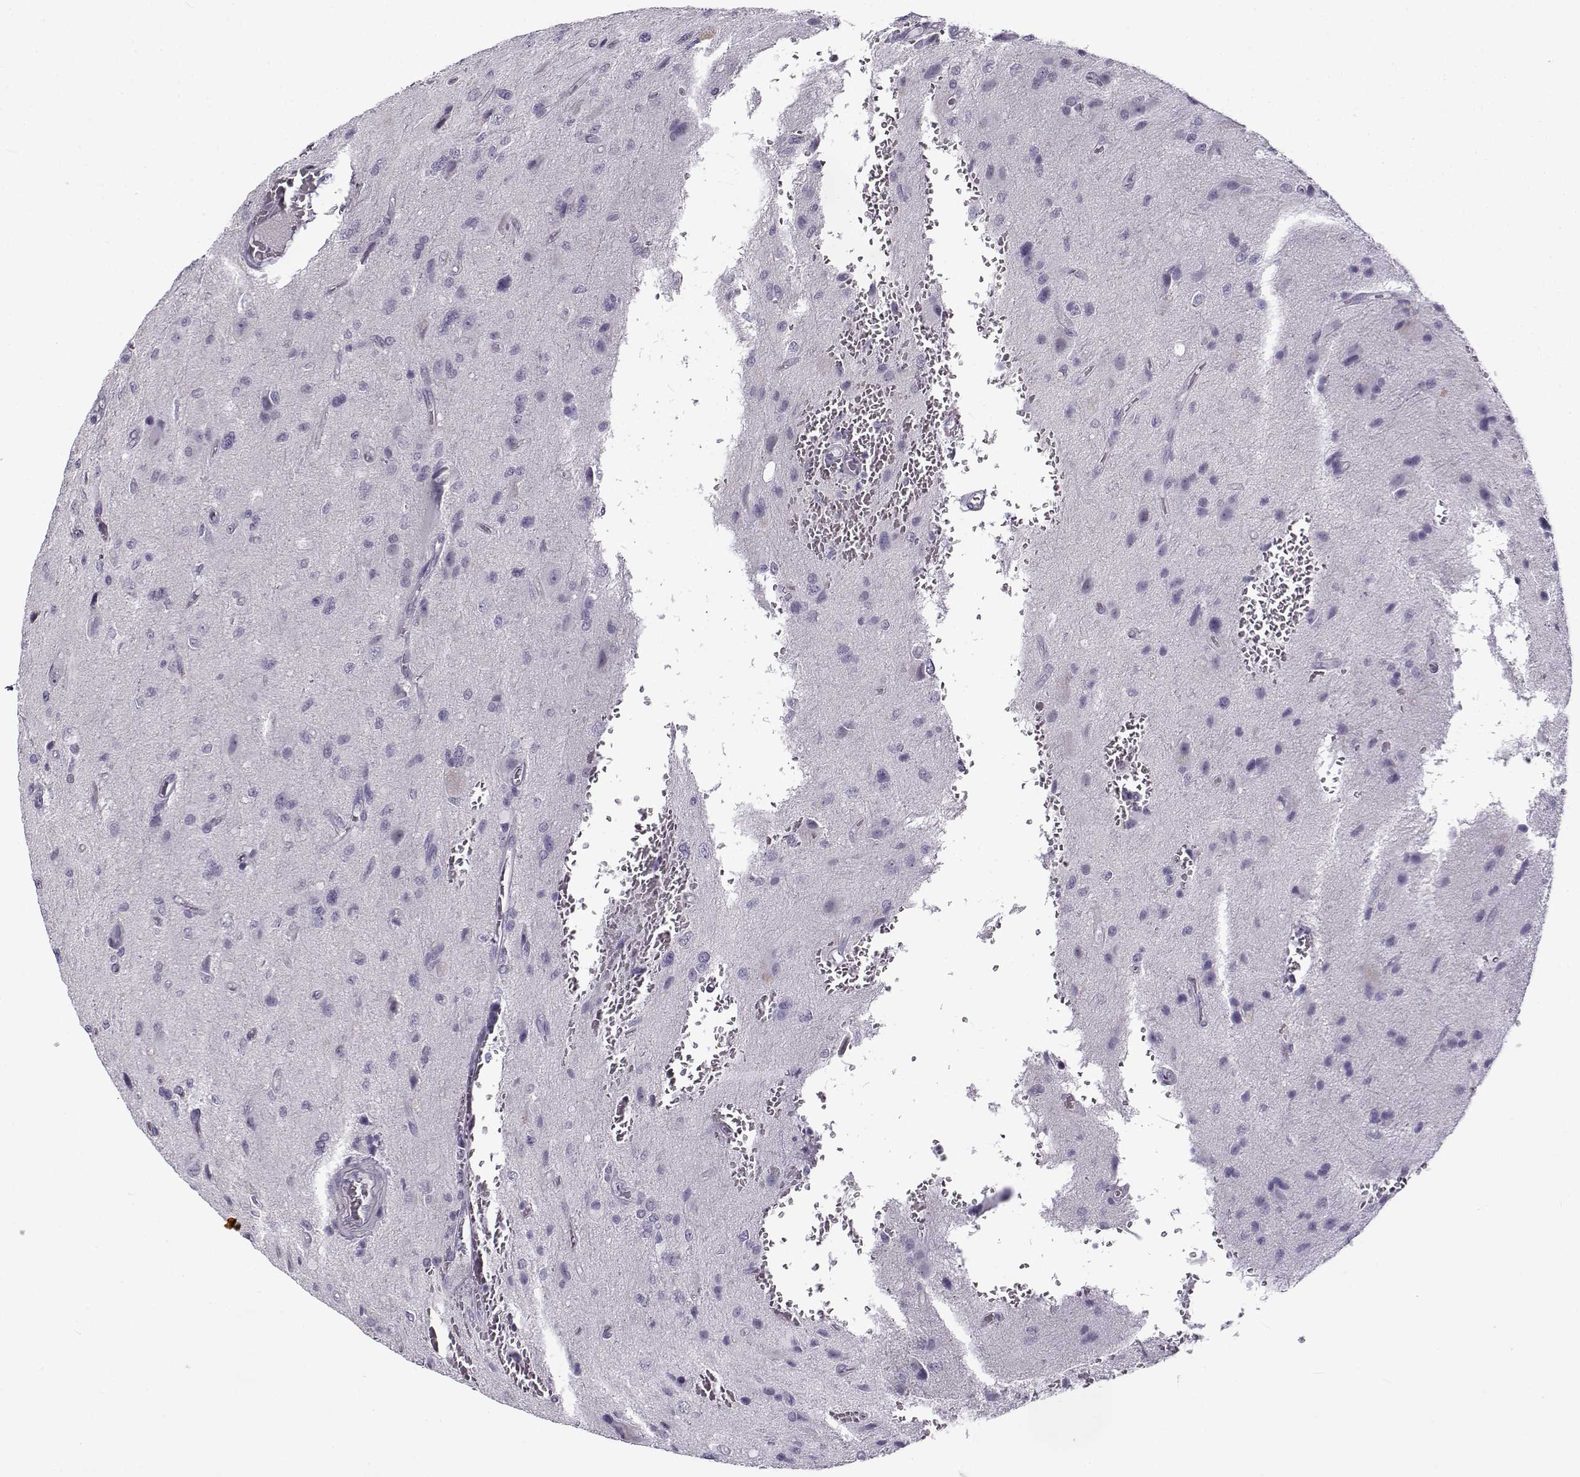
{"staining": {"intensity": "negative", "quantity": "none", "location": "none"}, "tissue": "glioma", "cell_type": "Tumor cells", "image_type": "cancer", "snomed": [{"axis": "morphology", "description": "Glioma, malignant, NOS"}, {"axis": "morphology", "description": "Glioma, malignant, High grade"}, {"axis": "topography", "description": "Brain"}], "caption": "The IHC histopathology image has no significant positivity in tumor cells of glioma tissue.", "gene": "TEX55", "patient": {"sex": "female", "age": 71}}